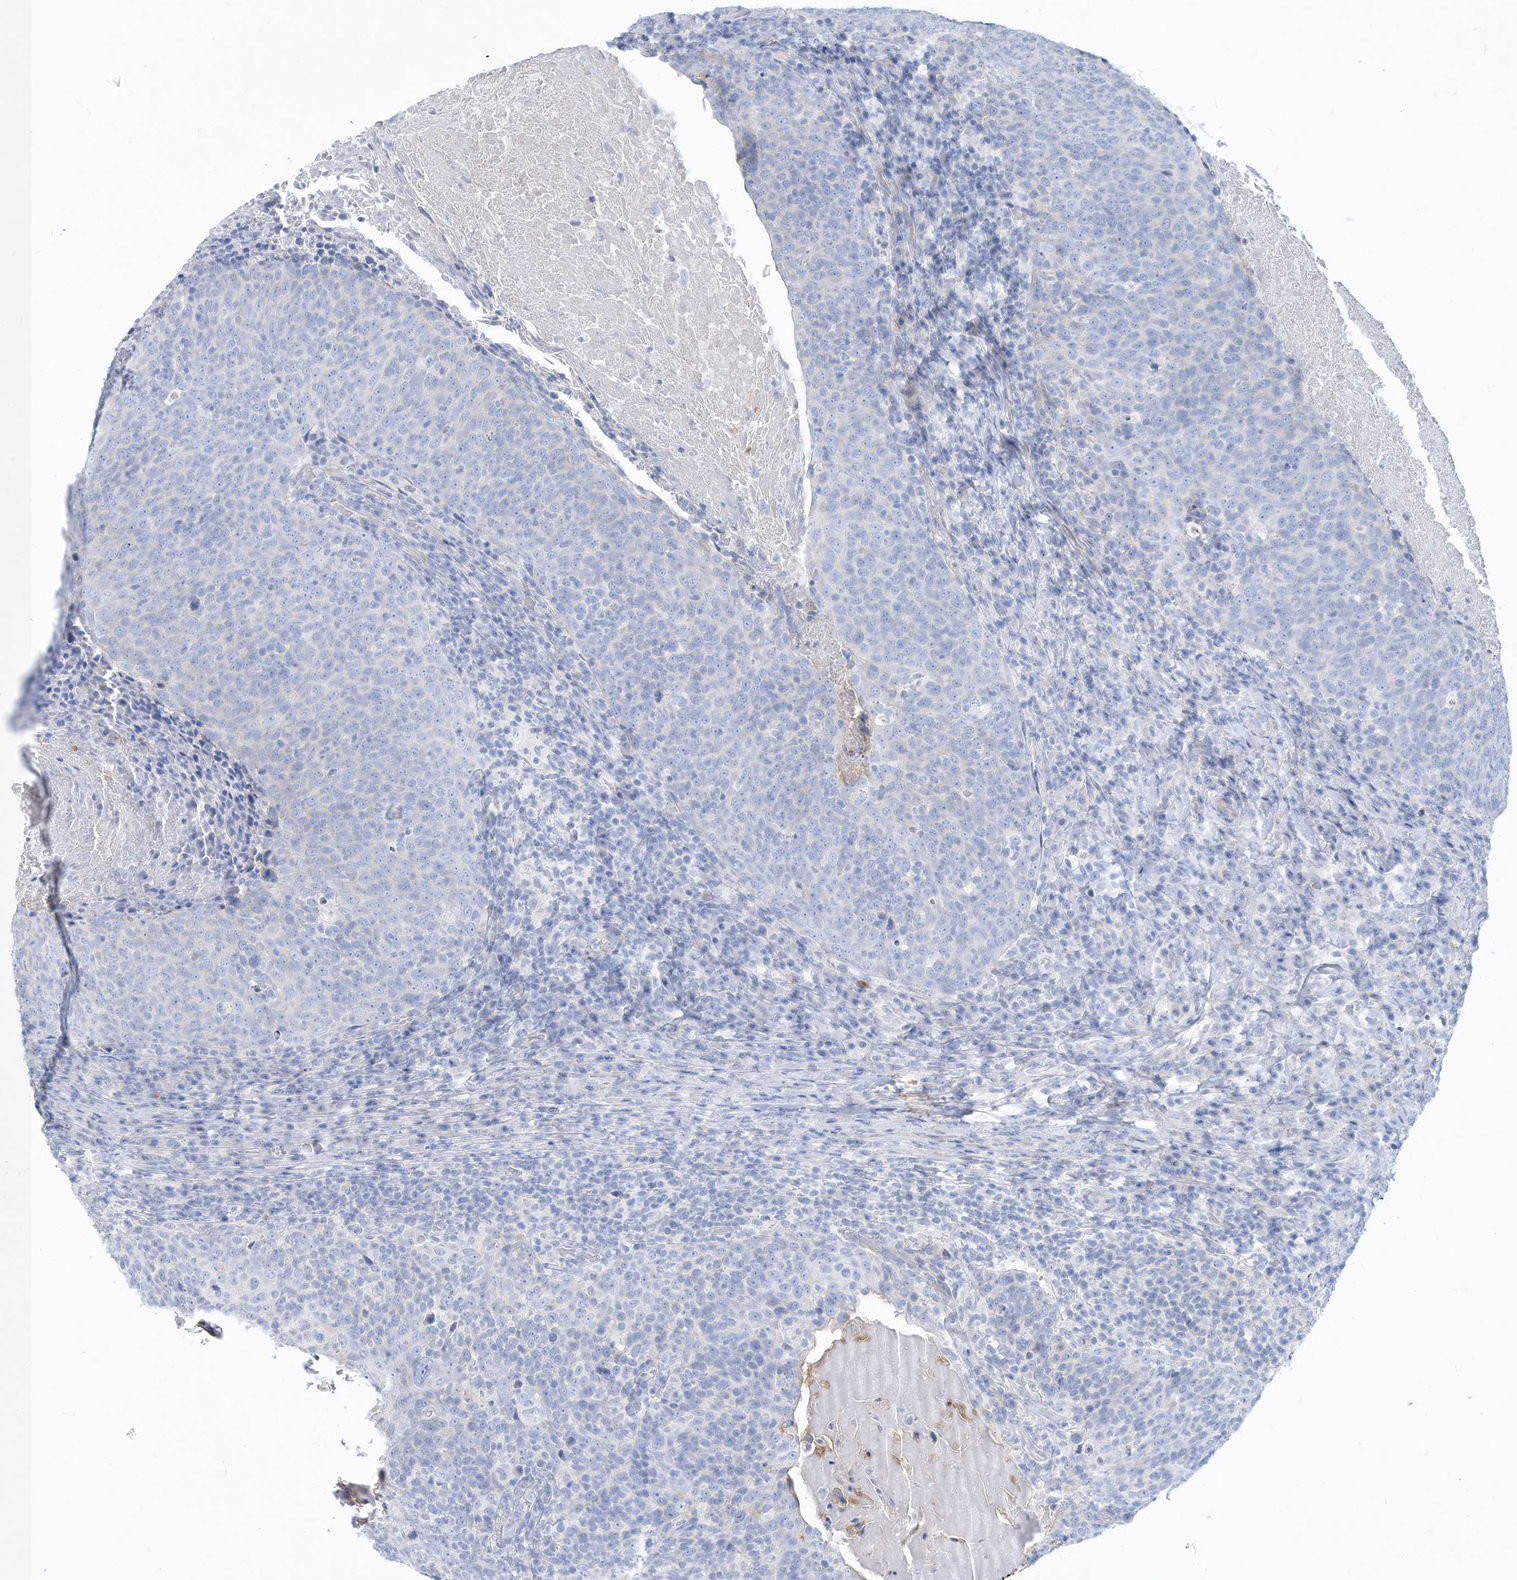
{"staining": {"intensity": "negative", "quantity": "none", "location": "none"}, "tissue": "head and neck cancer", "cell_type": "Tumor cells", "image_type": "cancer", "snomed": [{"axis": "morphology", "description": "Squamous cell carcinoma, NOS"}, {"axis": "morphology", "description": "Squamous cell carcinoma, metastatic, NOS"}, {"axis": "topography", "description": "Lymph node"}, {"axis": "topography", "description": "Head-Neck"}], "caption": "Immunohistochemistry (IHC) of human squamous cell carcinoma (head and neck) reveals no expression in tumor cells.", "gene": "MOXD1", "patient": {"sex": "male", "age": 62}}